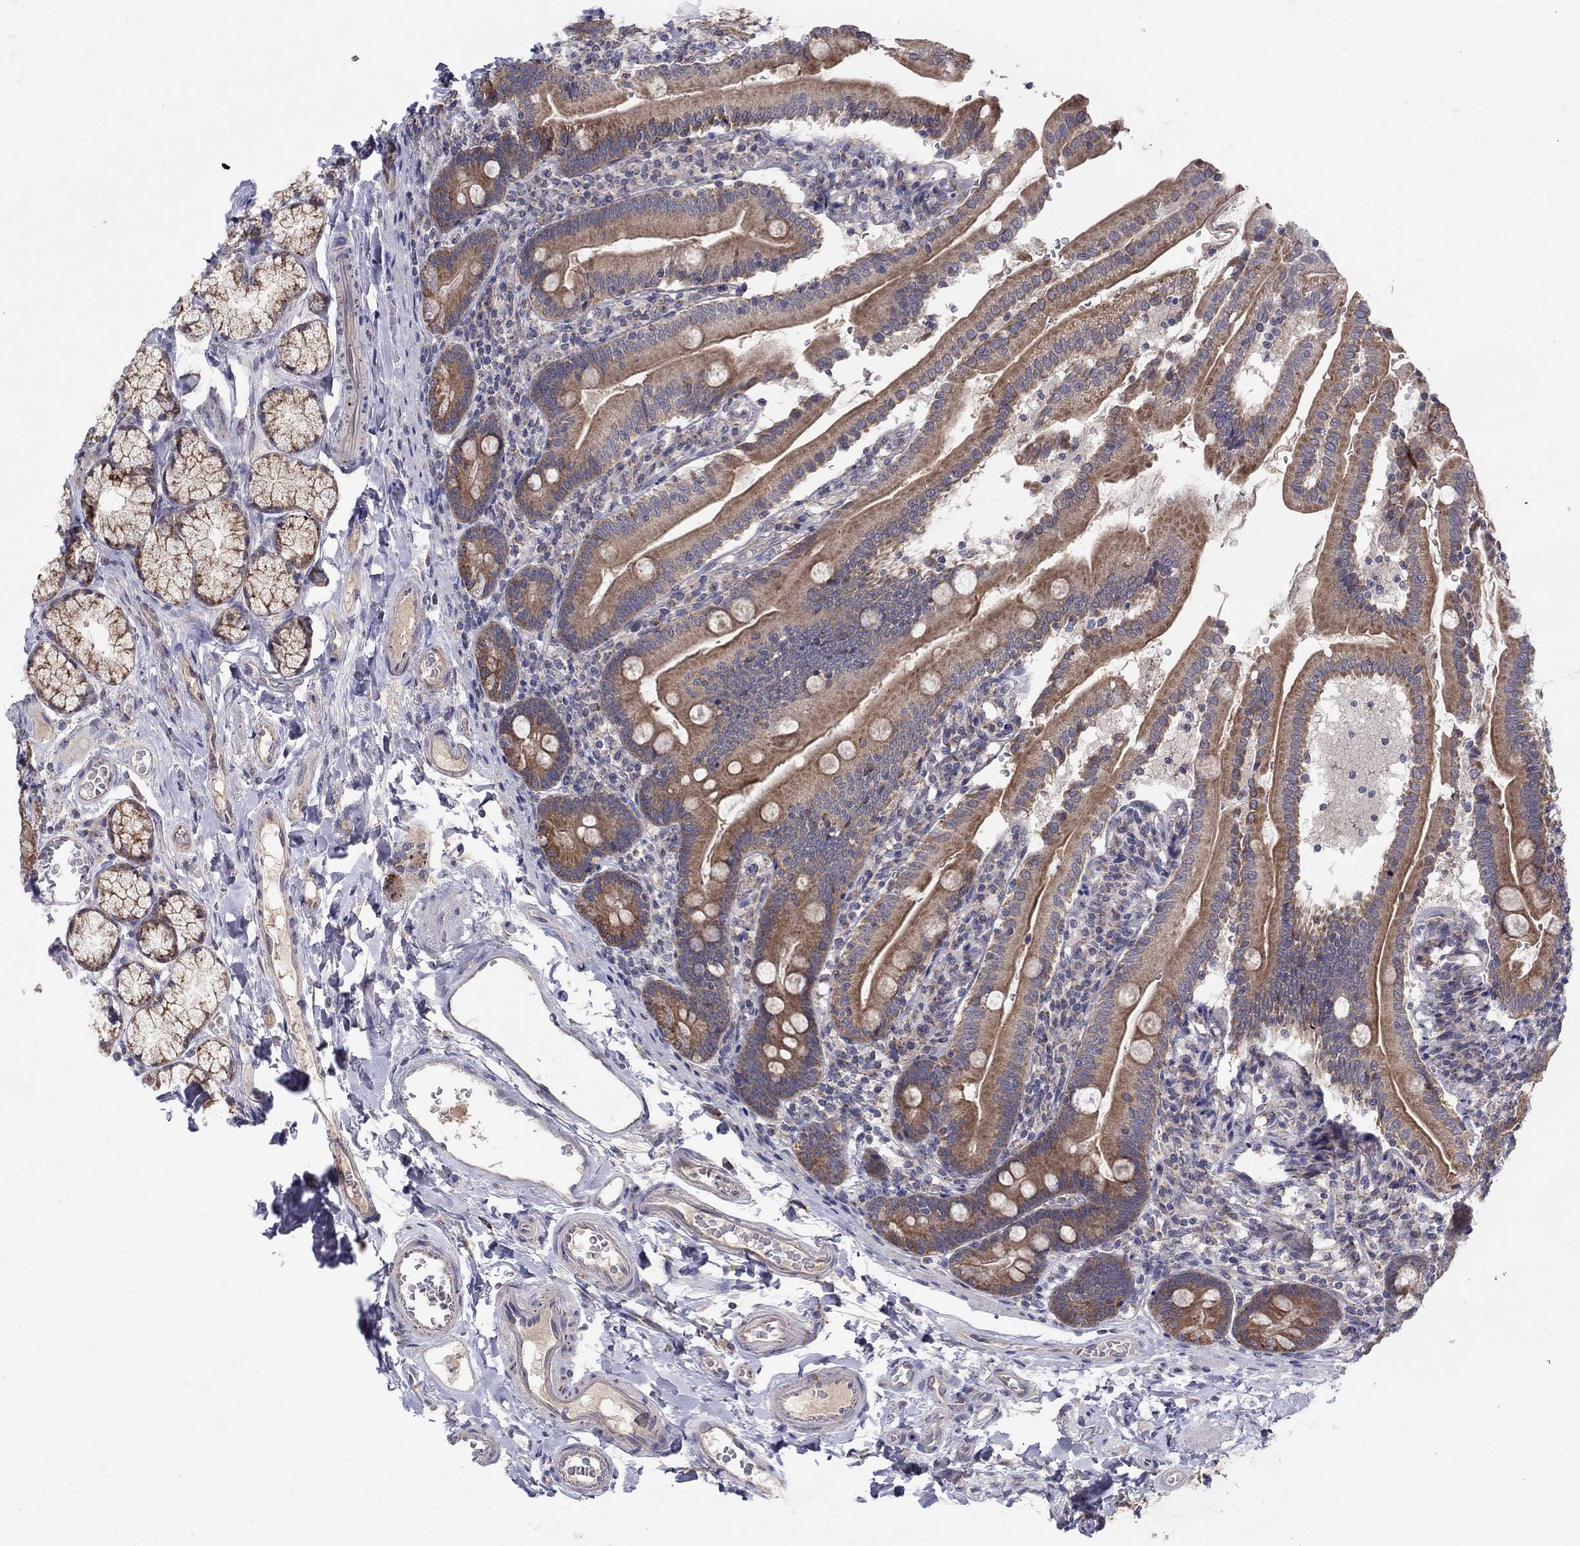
{"staining": {"intensity": "moderate", "quantity": ">75%", "location": "cytoplasmic/membranous"}, "tissue": "duodenum", "cell_type": "Glandular cells", "image_type": "normal", "snomed": [{"axis": "morphology", "description": "Normal tissue, NOS"}, {"axis": "topography", "description": "Duodenum"}], "caption": "Duodenum was stained to show a protein in brown. There is medium levels of moderate cytoplasmic/membranous expression in about >75% of glandular cells. The protein of interest is stained brown, and the nuclei are stained in blue (DAB IHC with brightfield microscopy, high magnification).", "gene": "CRACDL", "patient": {"sex": "female", "age": 67}}